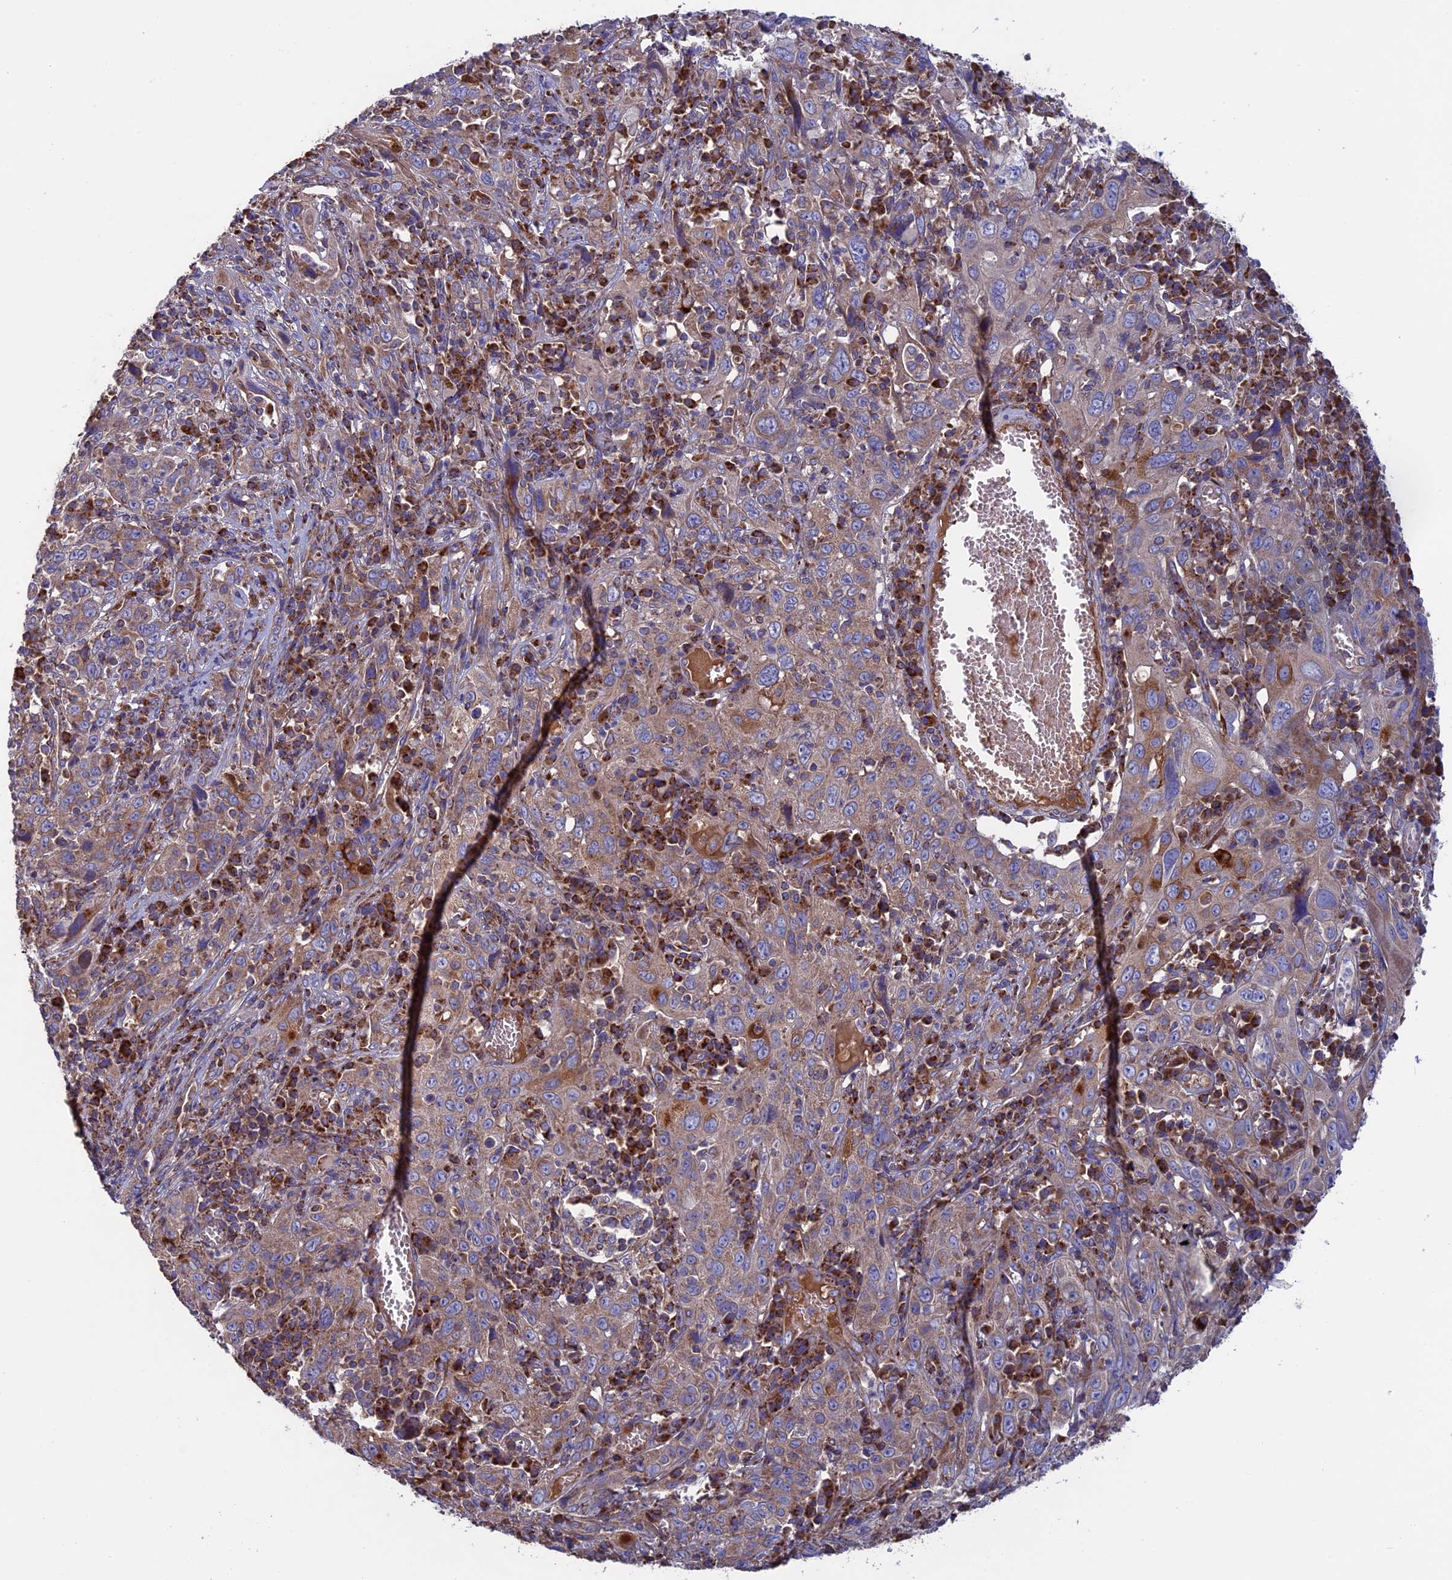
{"staining": {"intensity": "moderate", "quantity": ">75%", "location": "cytoplasmic/membranous"}, "tissue": "cervical cancer", "cell_type": "Tumor cells", "image_type": "cancer", "snomed": [{"axis": "morphology", "description": "Squamous cell carcinoma, NOS"}, {"axis": "topography", "description": "Cervix"}], "caption": "Protein staining exhibits moderate cytoplasmic/membranous expression in approximately >75% of tumor cells in cervical squamous cell carcinoma.", "gene": "SLC15A5", "patient": {"sex": "female", "age": 46}}